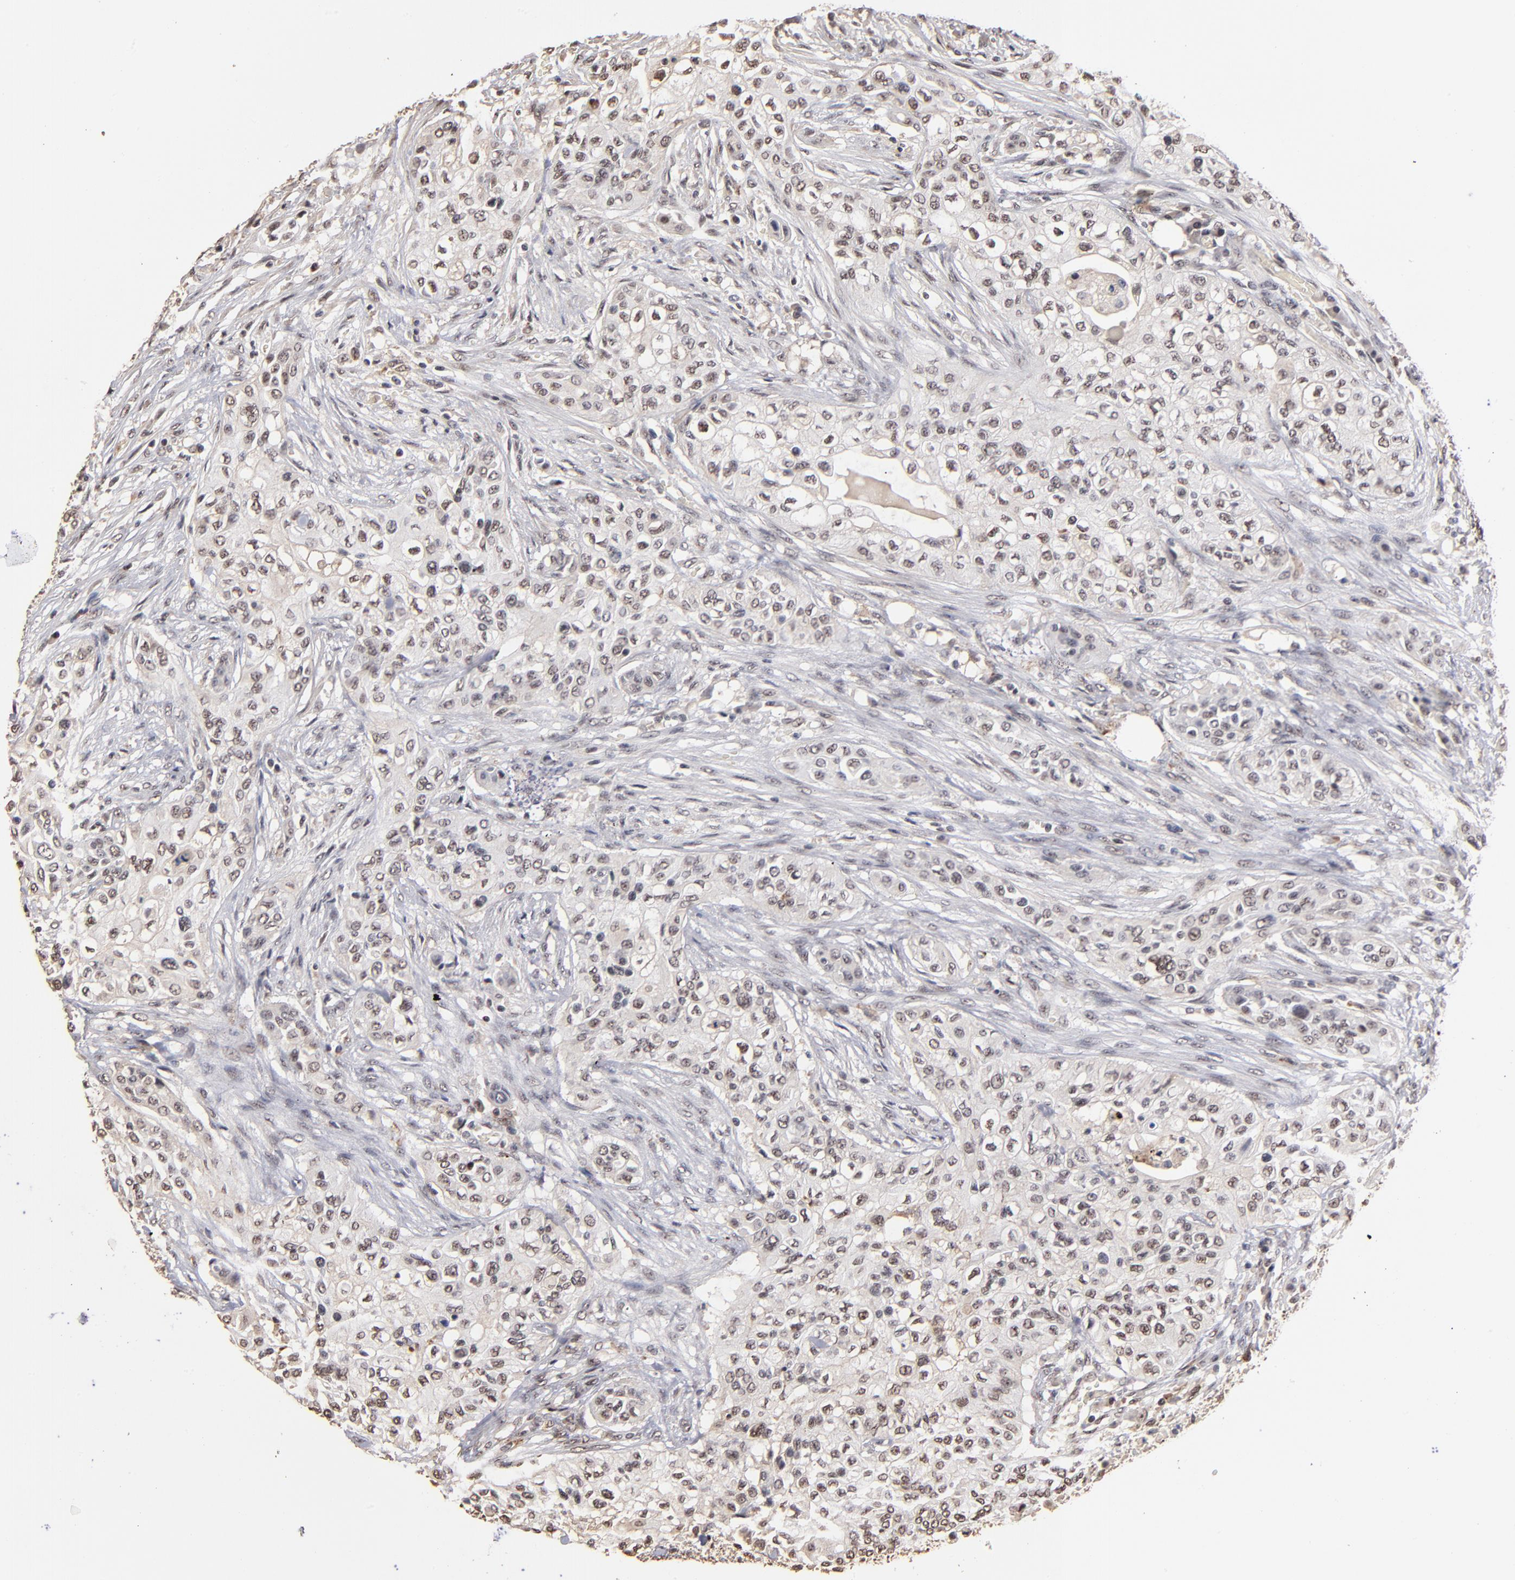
{"staining": {"intensity": "strong", "quantity": ">75%", "location": "nuclear"}, "tissue": "urothelial cancer", "cell_type": "Tumor cells", "image_type": "cancer", "snomed": [{"axis": "morphology", "description": "Urothelial carcinoma, High grade"}, {"axis": "topography", "description": "Urinary bladder"}], "caption": "This histopathology image demonstrates urothelial cancer stained with immunohistochemistry to label a protein in brown. The nuclear of tumor cells show strong positivity for the protein. Nuclei are counter-stained blue.", "gene": "ZNF146", "patient": {"sex": "male", "age": 74}}